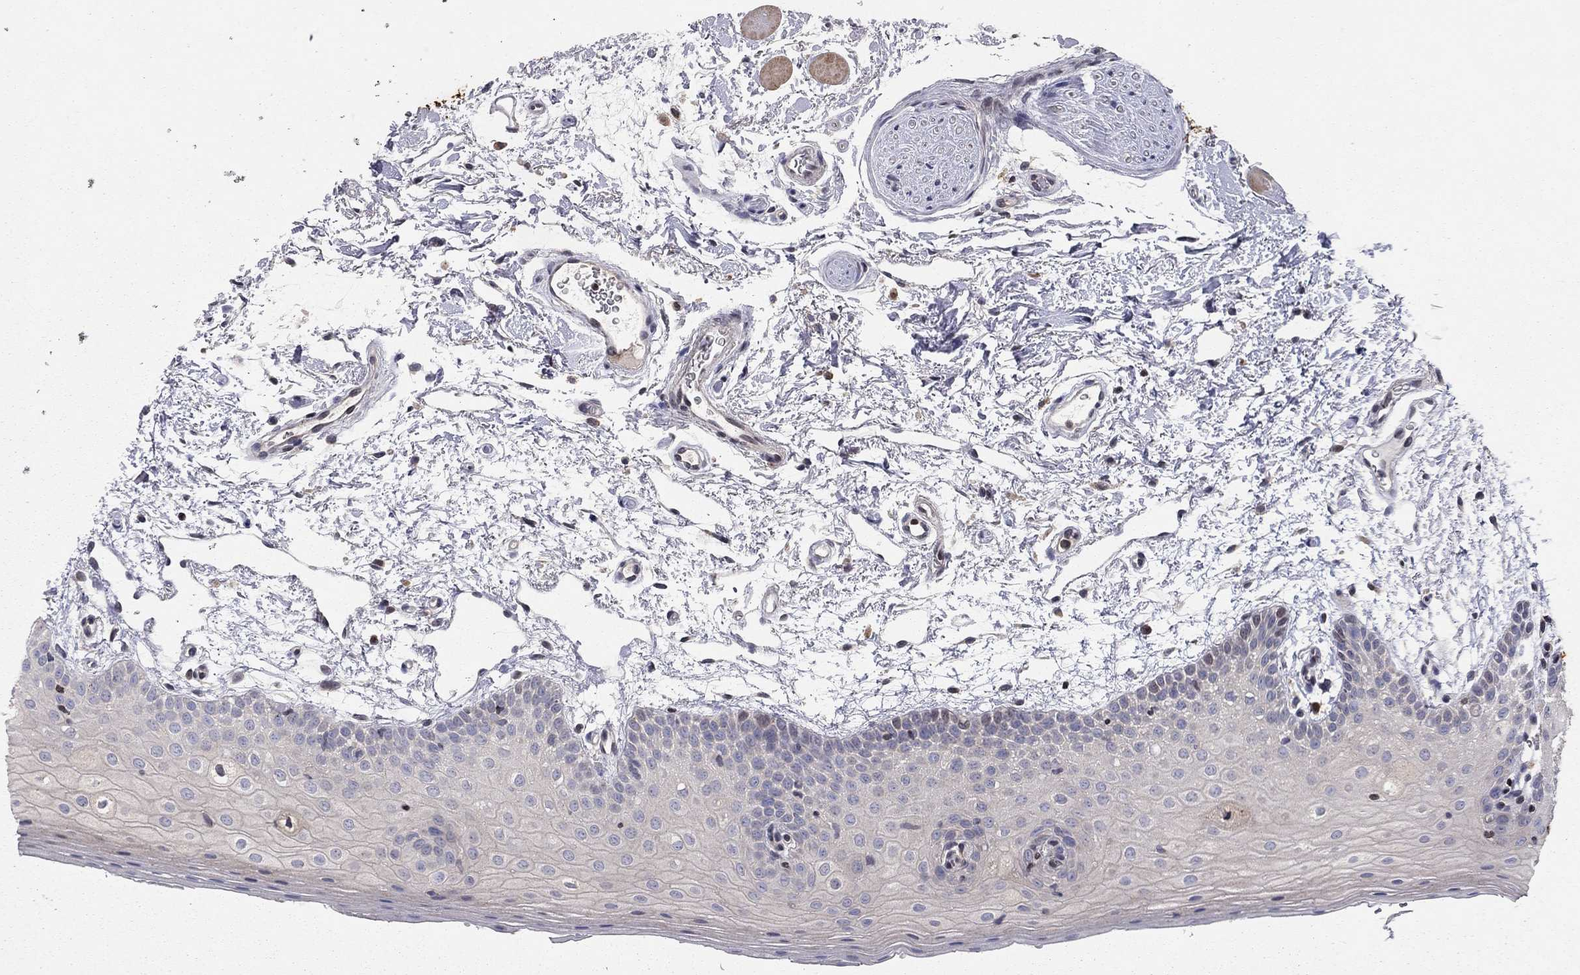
{"staining": {"intensity": "negative", "quantity": "none", "location": "none"}, "tissue": "oral mucosa", "cell_type": "Squamous epithelial cells", "image_type": "normal", "snomed": [{"axis": "morphology", "description": "Normal tissue, NOS"}, {"axis": "topography", "description": "Oral tissue"}, {"axis": "topography", "description": "Tounge, NOS"}], "caption": "Human oral mucosa stained for a protein using IHC displays no positivity in squamous epithelial cells.", "gene": "ERN2", "patient": {"sex": "female", "age": 86}}